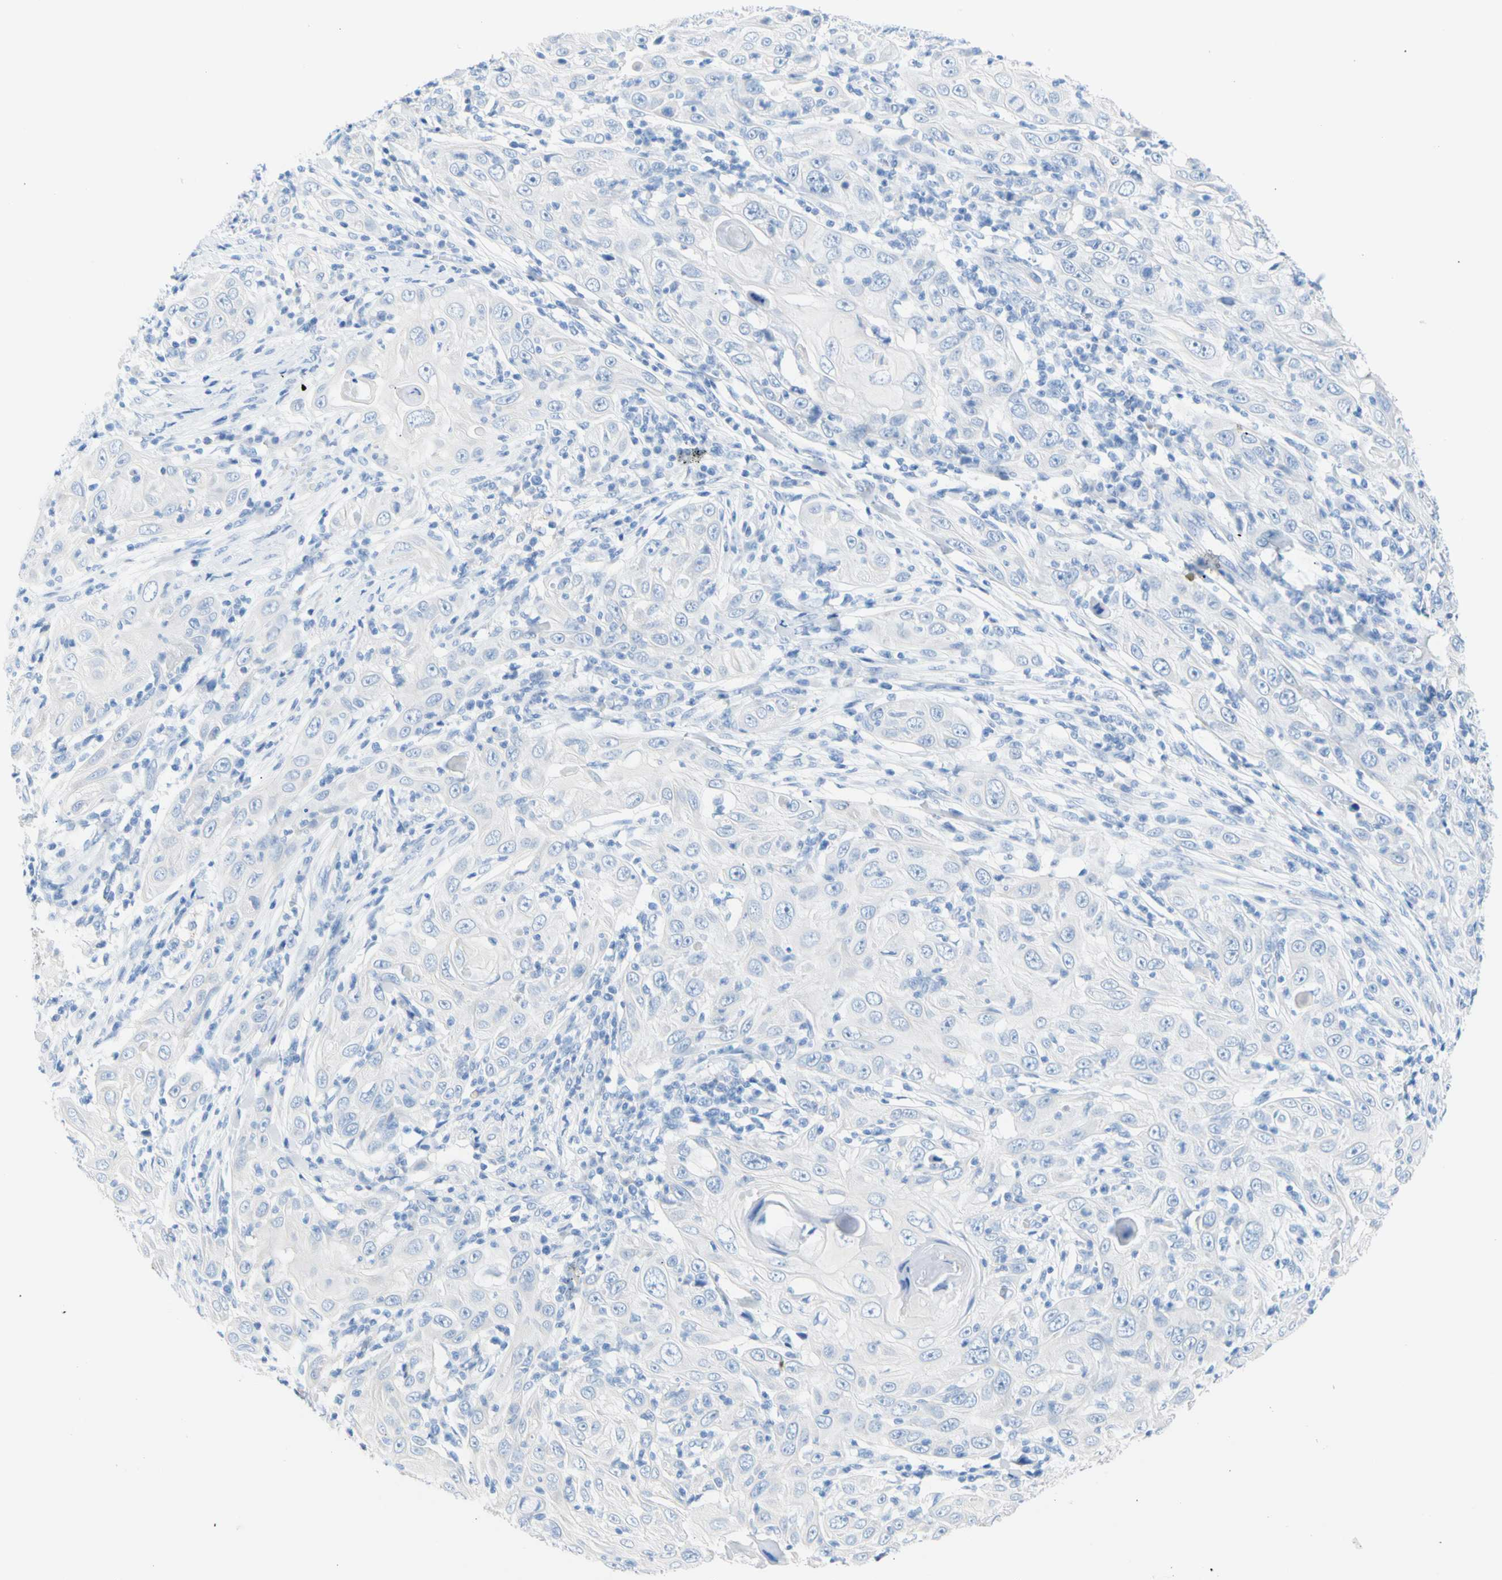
{"staining": {"intensity": "negative", "quantity": "none", "location": "none"}, "tissue": "skin cancer", "cell_type": "Tumor cells", "image_type": "cancer", "snomed": [{"axis": "morphology", "description": "Squamous cell carcinoma, NOS"}, {"axis": "topography", "description": "Skin"}], "caption": "Human skin squamous cell carcinoma stained for a protein using immunohistochemistry (IHC) displays no staining in tumor cells.", "gene": "CEL", "patient": {"sex": "female", "age": 88}}